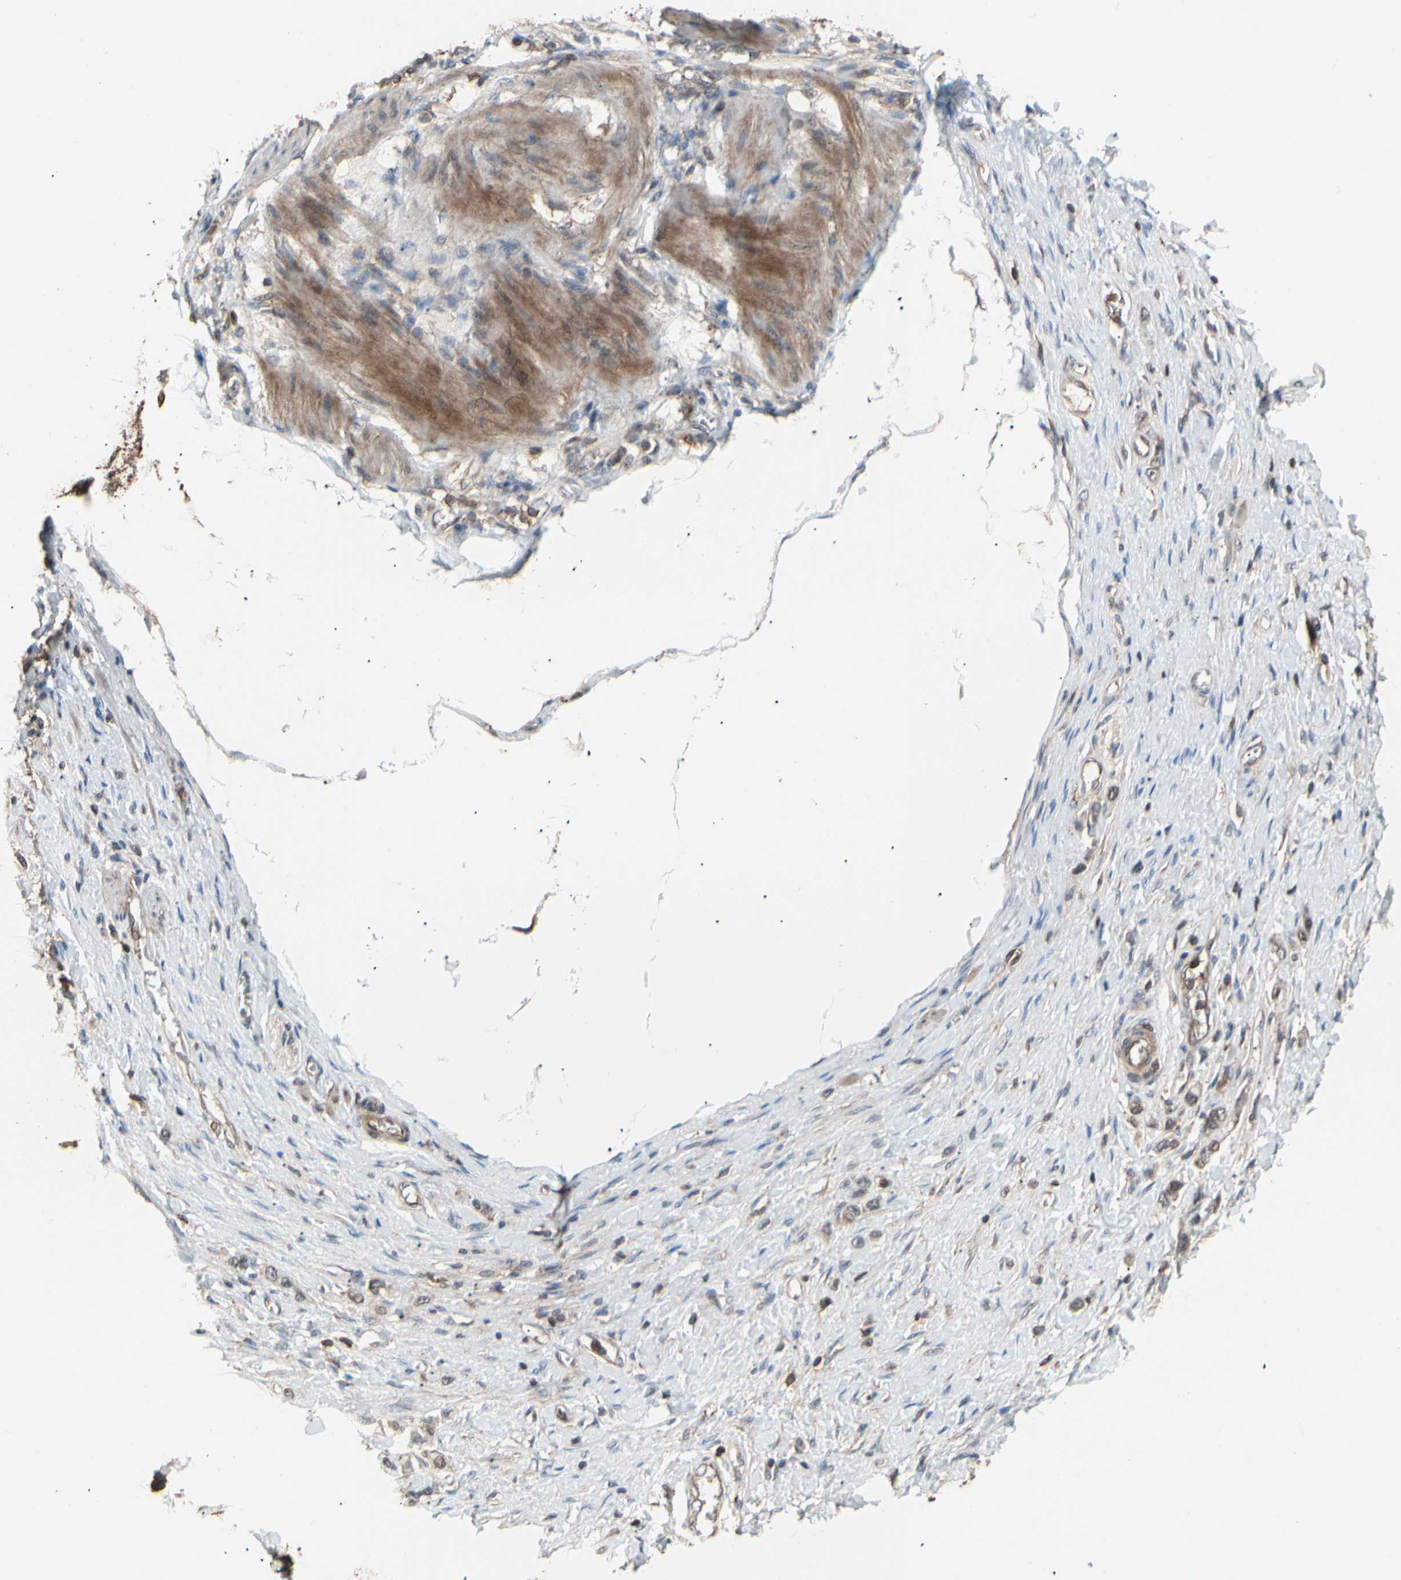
{"staining": {"intensity": "weak", "quantity": "25%-75%", "location": "cytoplasmic/membranous,nuclear"}, "tissue": "stomach cancer", "cell_type": "Tumor cells", "image_type": "cancer", "snomed": [{"axis": "morphology", "description": "Normal tissue, NOS"}, {"axis": "morphology", "description": "Adenocarcinoma, NOS"}, {"axis": "topography", "description": "Stomach, upper"}, {"axis": "topography", "description": "Stomach"}], "caption": "Immunohistochemistry staining of adenocarcinoma (stomach), which exhibits low levels of weak cytoplasmic/membranous and nuclear expression in about 25%-75% of tumor cells indicating weak cytoplasmic/membranous and nuclear protein expression. The staining was performed using DAB (3,3'-diaminobenzidine) (brown) for protein detection and nuclei were counterstained in hematoxylin (blue).", "gene": "MAPK13", "patient": {"sex": "female", "age": 65}}